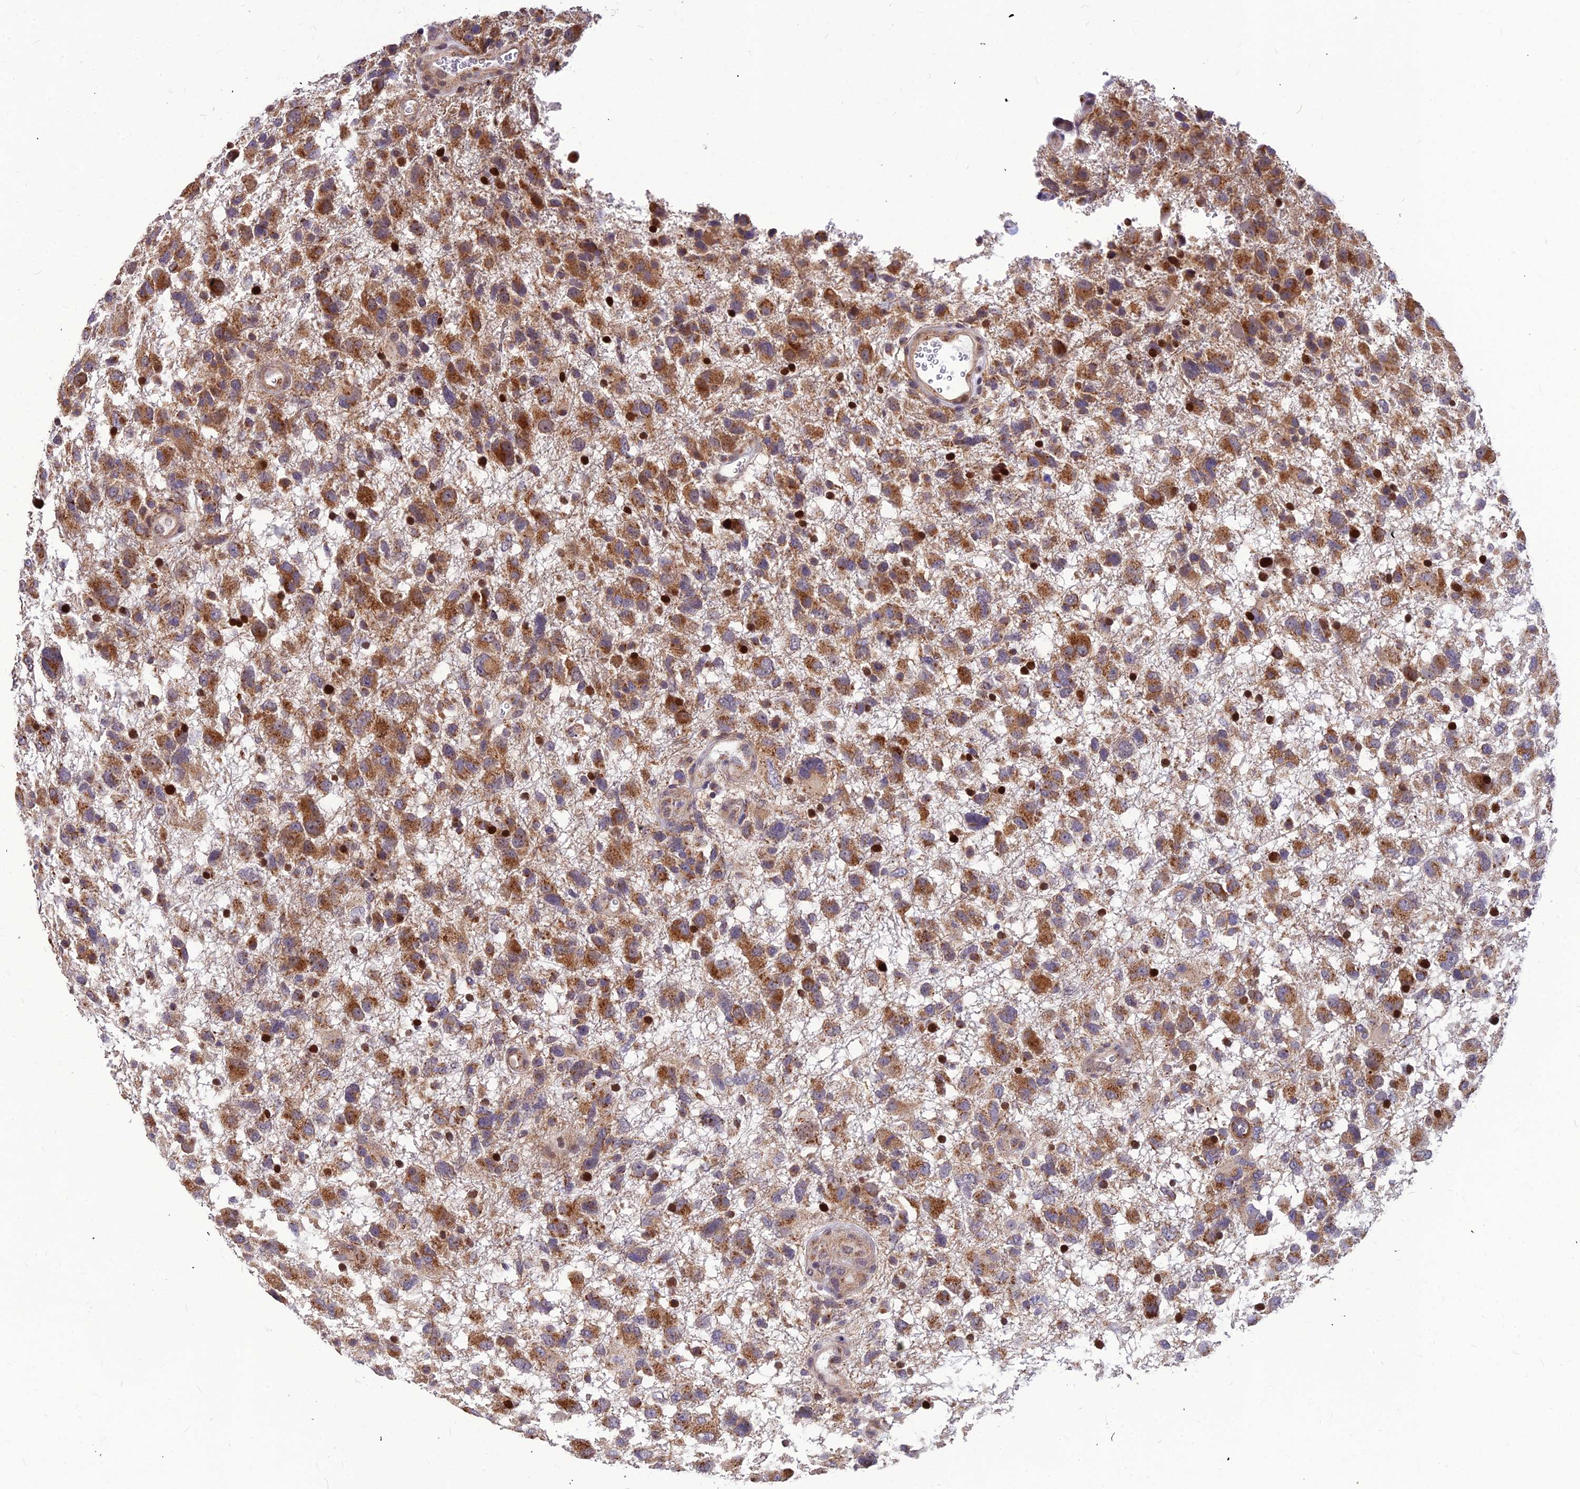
{"staining": {"intensity": "moderate", "quantity": ">75%", "location": "cytoplasmic/membranous"}, "tissue": "glioma", "cell_type": "Tumor cells", "image_type": "cancer", "snomed": [{"axis": "morphology", "description": "Glioma, malignant, High grade"}, {"axis": "topography", "description": "Brain"}], "caption": "A micrograph of glioma stained for a protein reveals moderate cytoplasmic/membranous brown staining in tumor cells.", "gene": "LEKR1", "patient": {"sex": "male", "age": 61}}